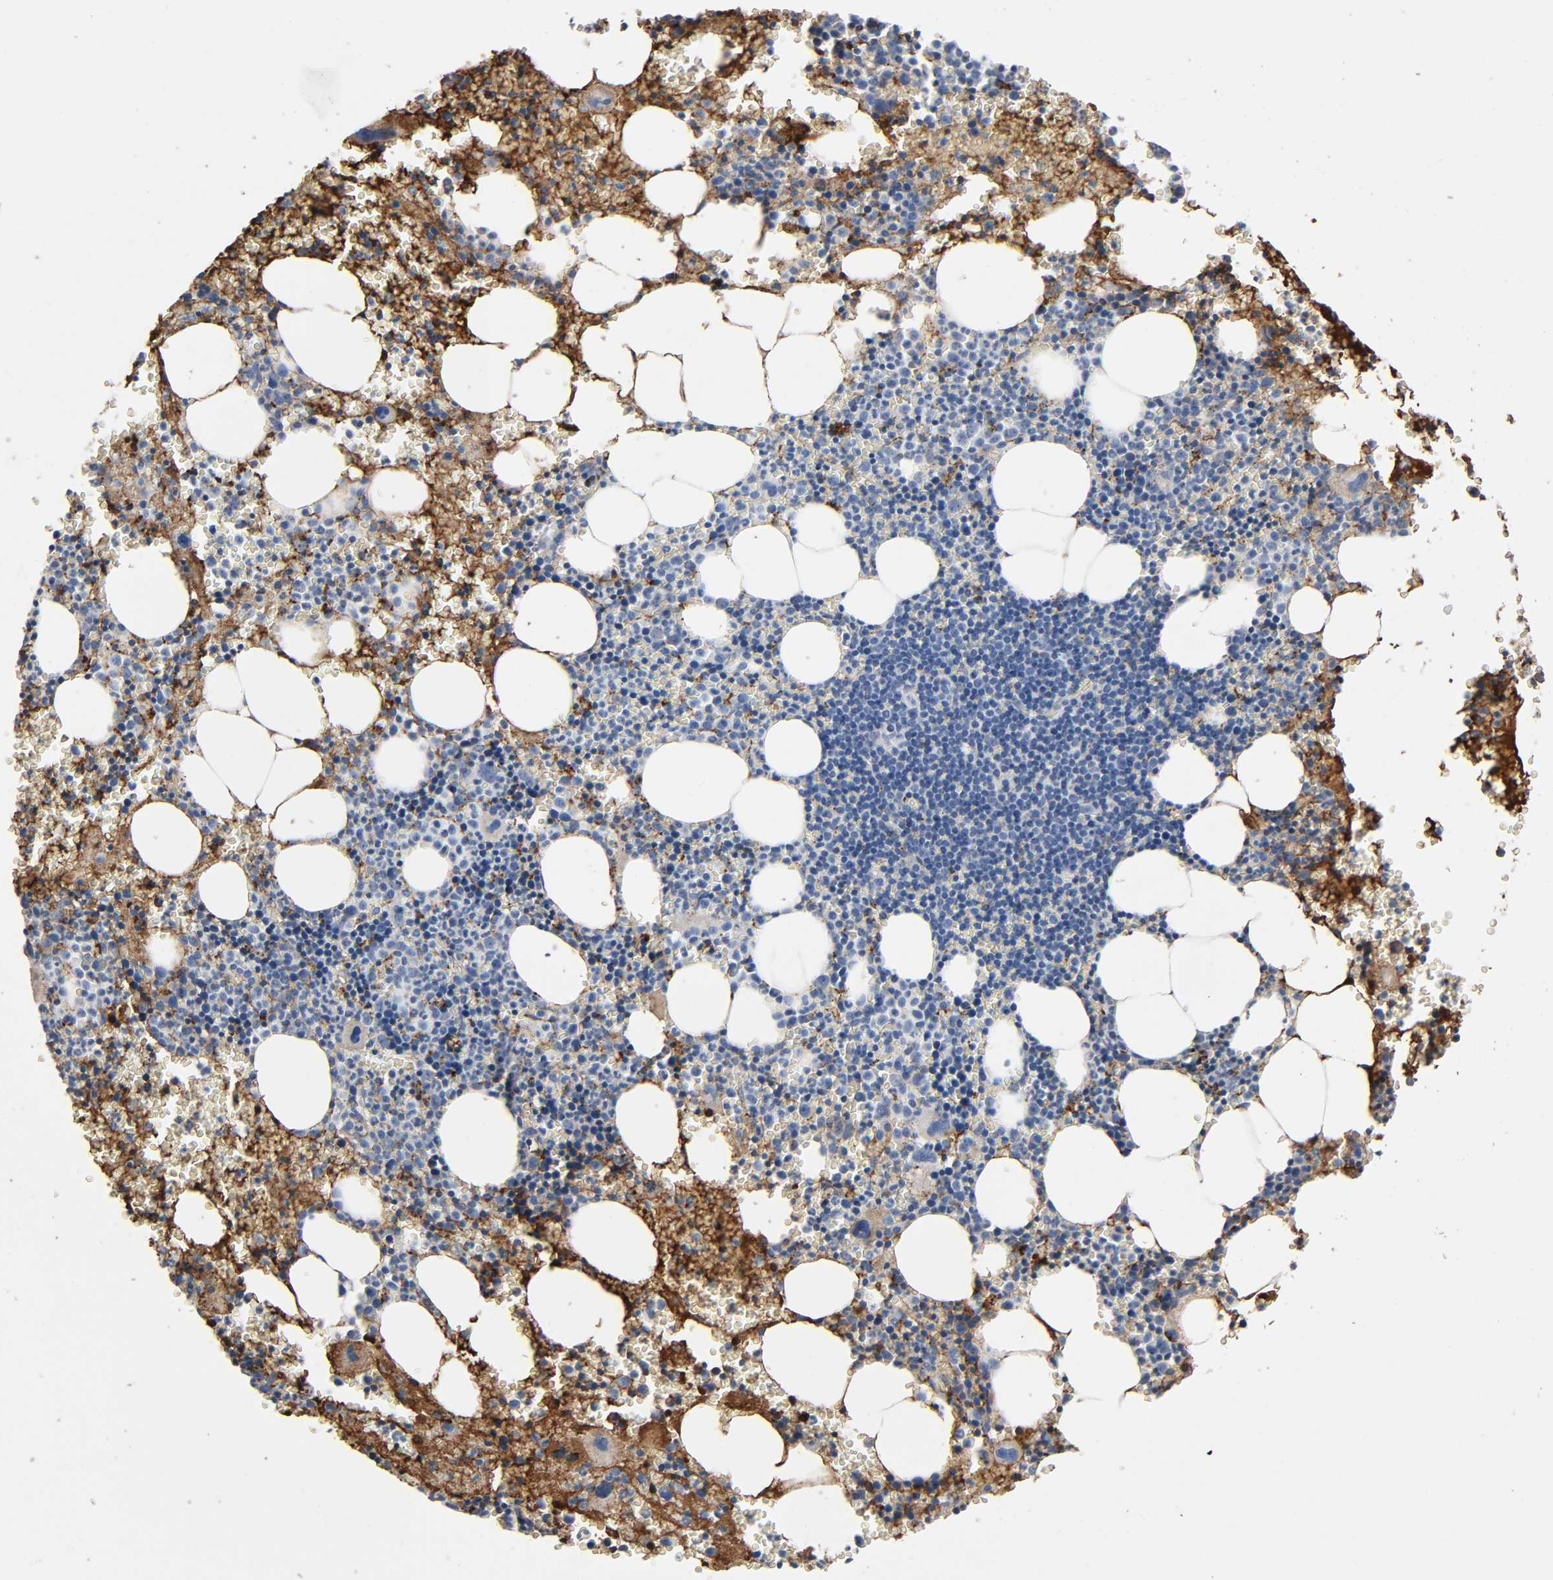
{"staining": {"intensity": "moderate", "quantity": "25%-75%", "location": "cytoplasmic/membranous"}, "tissue": "bone marrow", "cell_type": "Hematopoietic cells", "image_type": "normal", "snomed": [{"axis": "morphology", "description": "Normal tissue, NOS"}, {"axis": "topography", "description": "Bone marrow"}], "caption": "Moderate cytoplasmic/membranous staining is seen in about 25%-75% of hematopoietic cells in normal bone marrow. (DAB IHC, brown staining for protein, blue staining for nuclei).", "gene": "C3", "patient": {"sex": "female", "age": 68}}